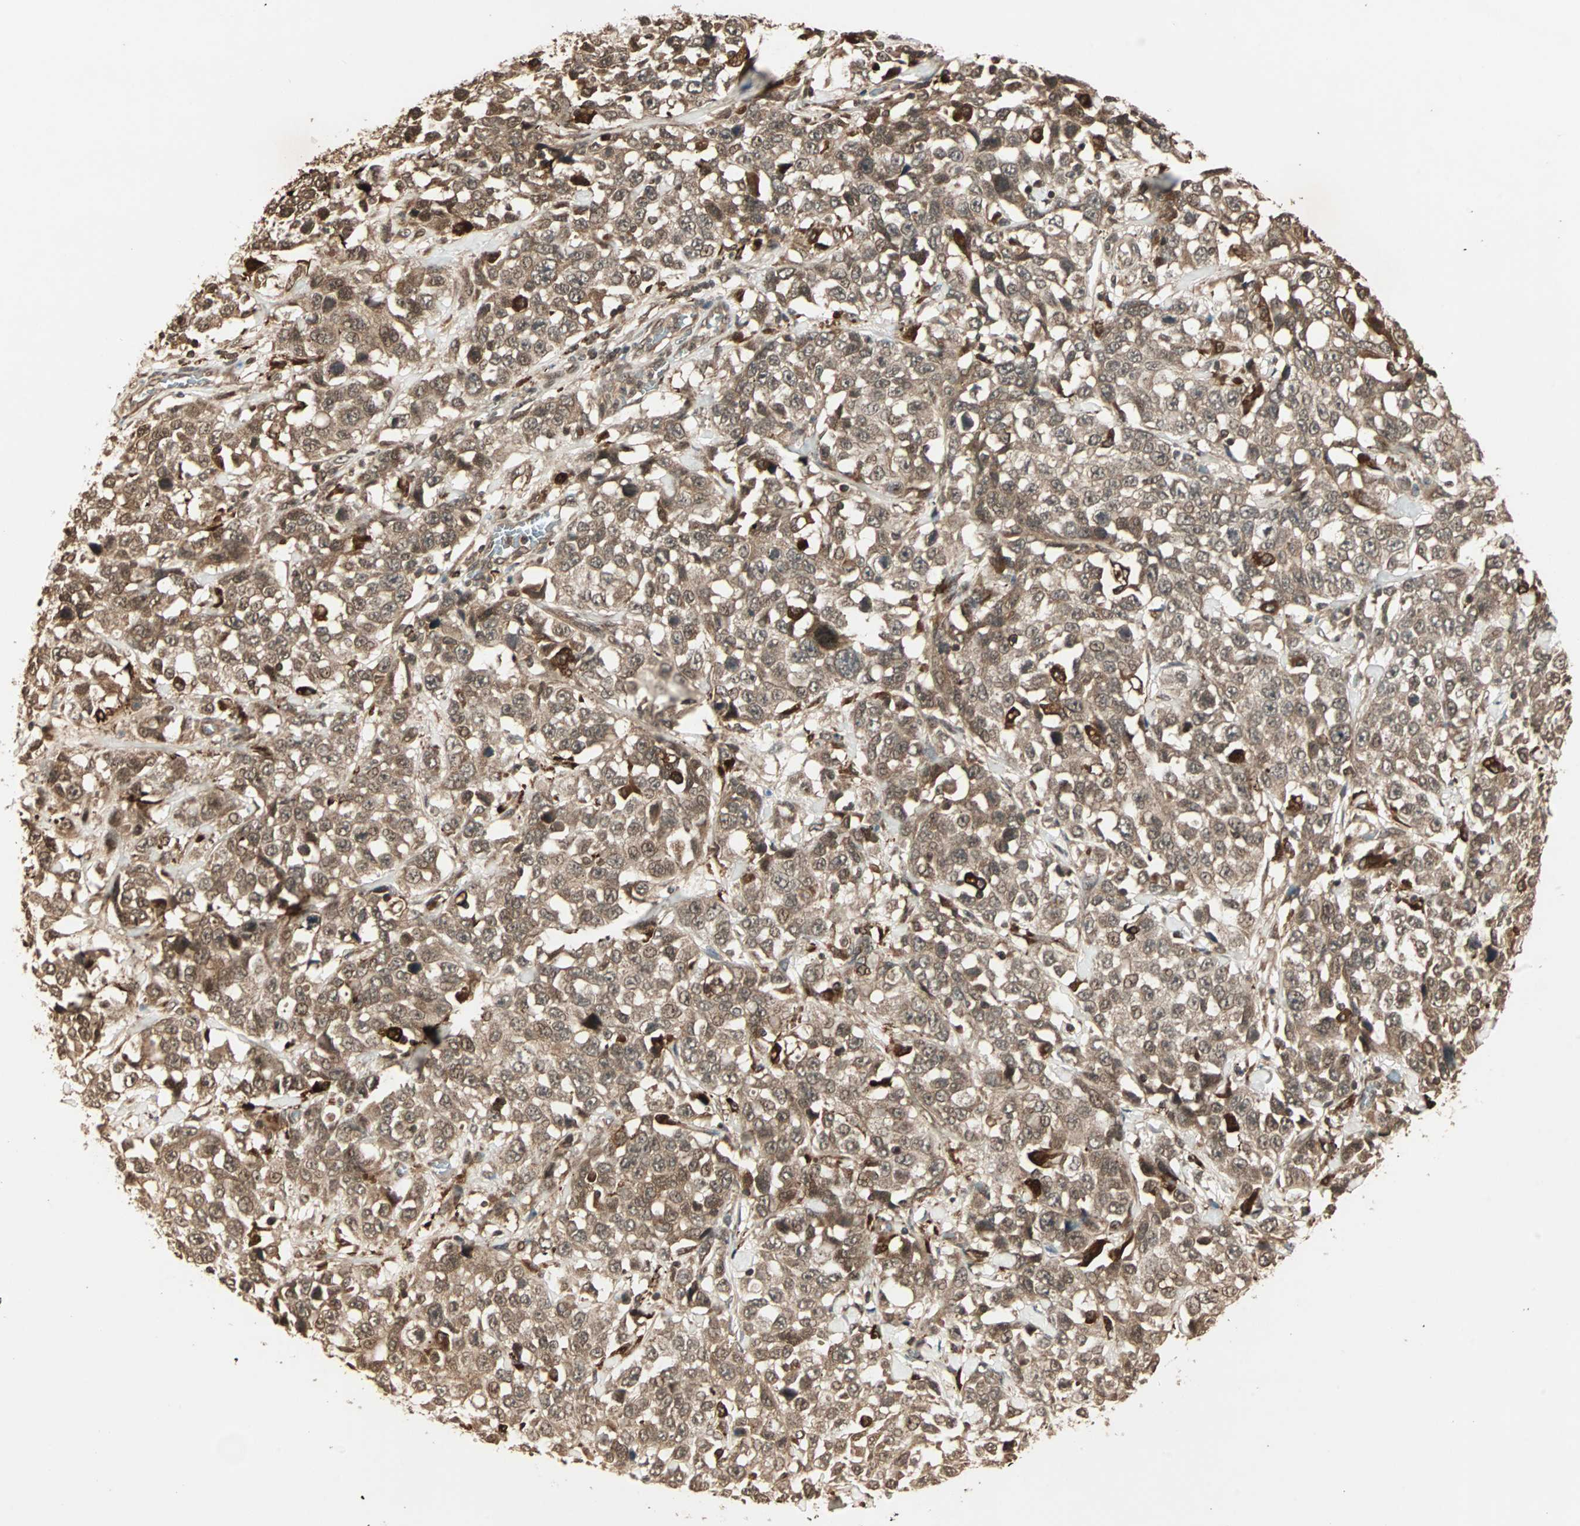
{"staining": {"intensity": "moderate", "quantity": ">75%", "location": "cytoplasmic/membranous"}, "tissue": "stomach cancer", "cell_type": "Tumor cells", "image_type": "cancer", "snomed": [{"axis": "morphology", "description": "Normal tissue, NOS"}, {"axis": "morphology", "description": "Adenocarcinoma, NOS"}, {"axis": "topography", "description": "Stomach"}], "caption": "Approximately >75% of tumor cells in human stomach adenocarcinoma exhibit moderate cytoplasmic/membranous protein positivity as visualized by brown immunohistochemical staining.", "gene": "RFFL", "patient": {"sex": "male", "age": 48}}